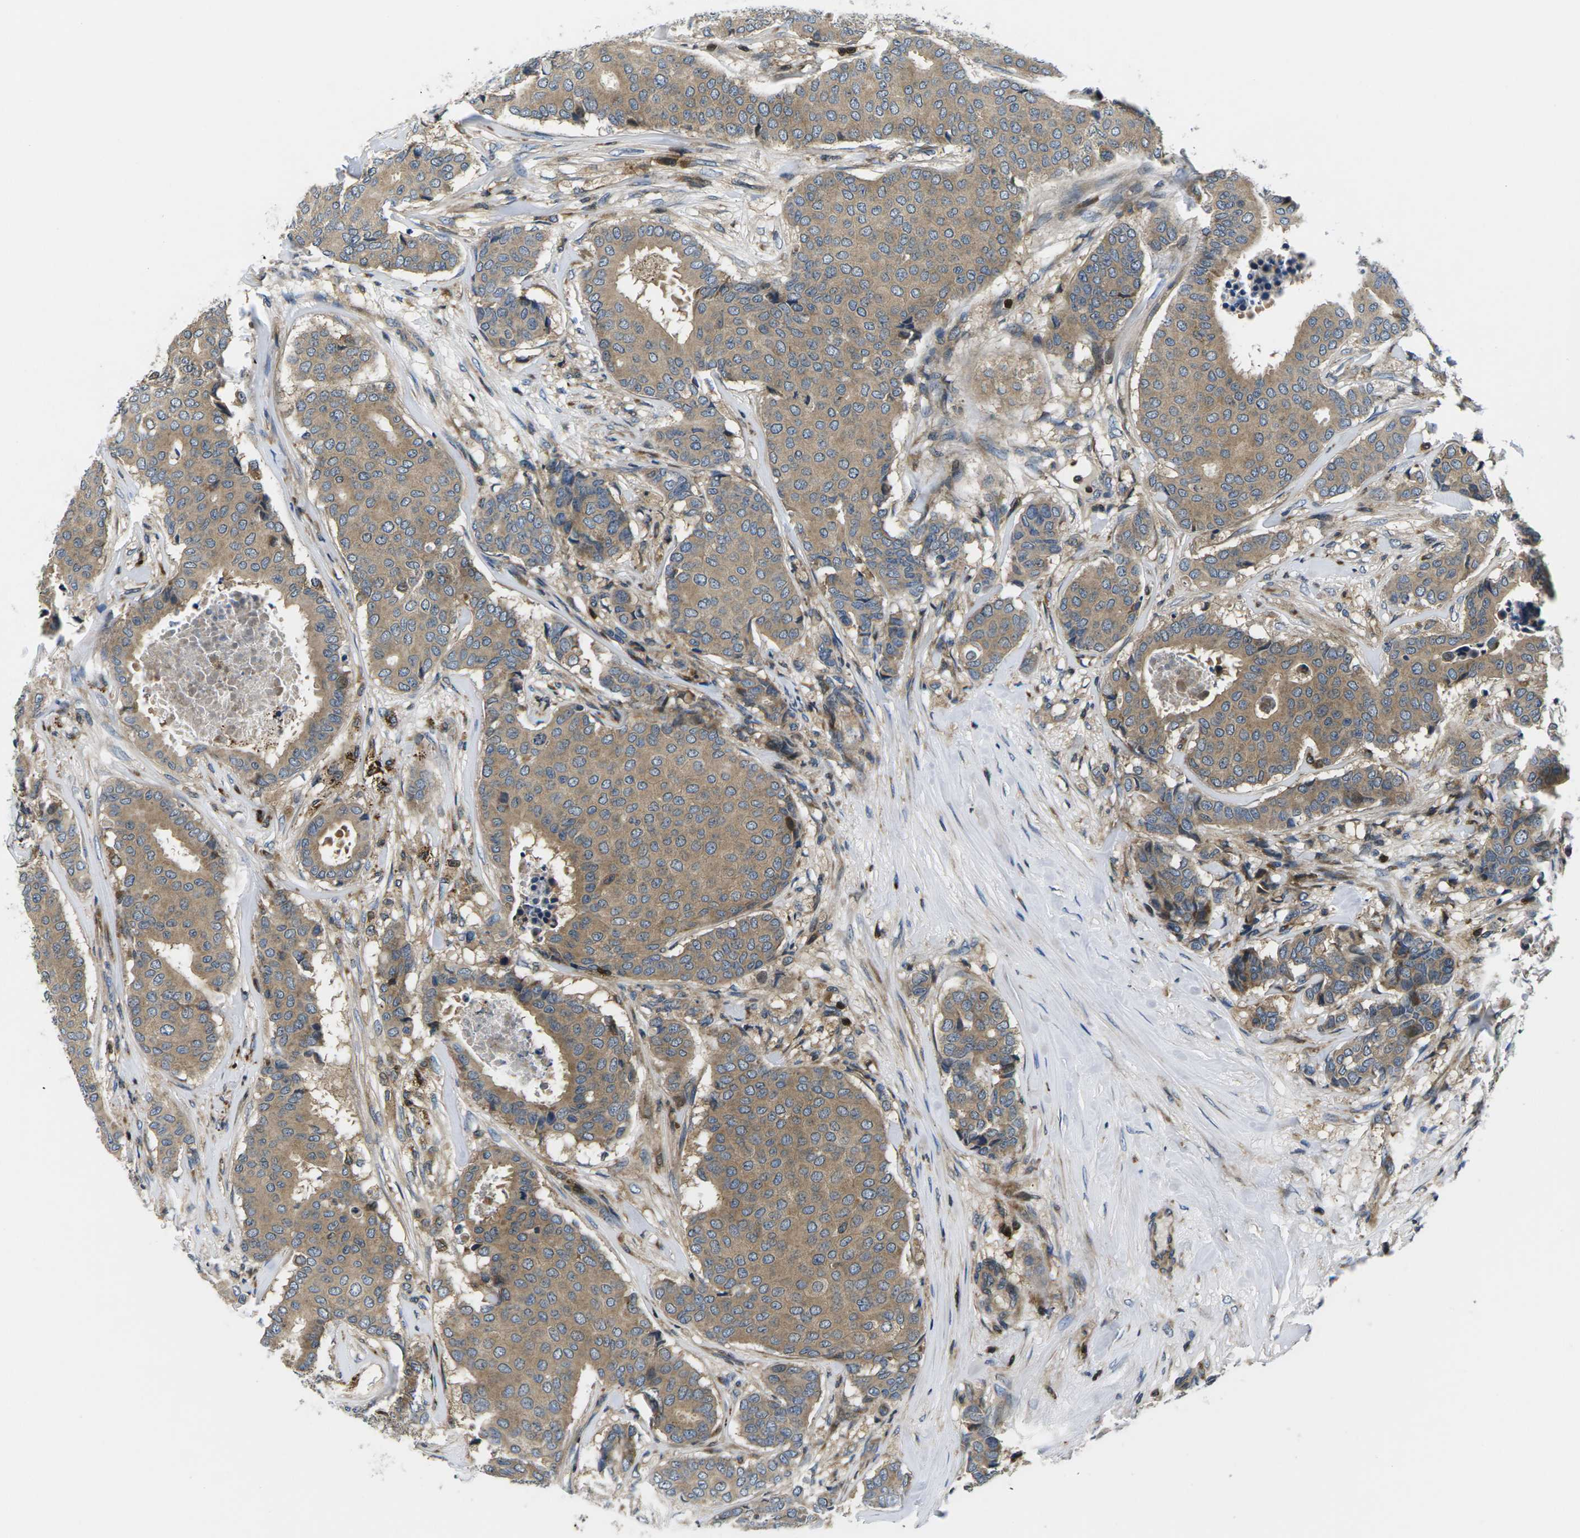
{"staining": {"intensity": "moderate", "quantity": ">75%", "location": "cytoplasmic/membranous"}, "tissue": "breast cancer", "cell_type": "Tumor cells", "image_type": "cancer", "snomed": [{"axis": "morphology", "description": "Duct carcinoma"}, {"axis": "topography", "description": "Breast"}], "caption": "A micrograph of invasive ductal carcinoma (breast) stained for a protein shows moderate cytoplasmic/membranous brown staining in tumor cells.", "gene": "PLCE1", "patient": {"sex": "female", "age": 75}}